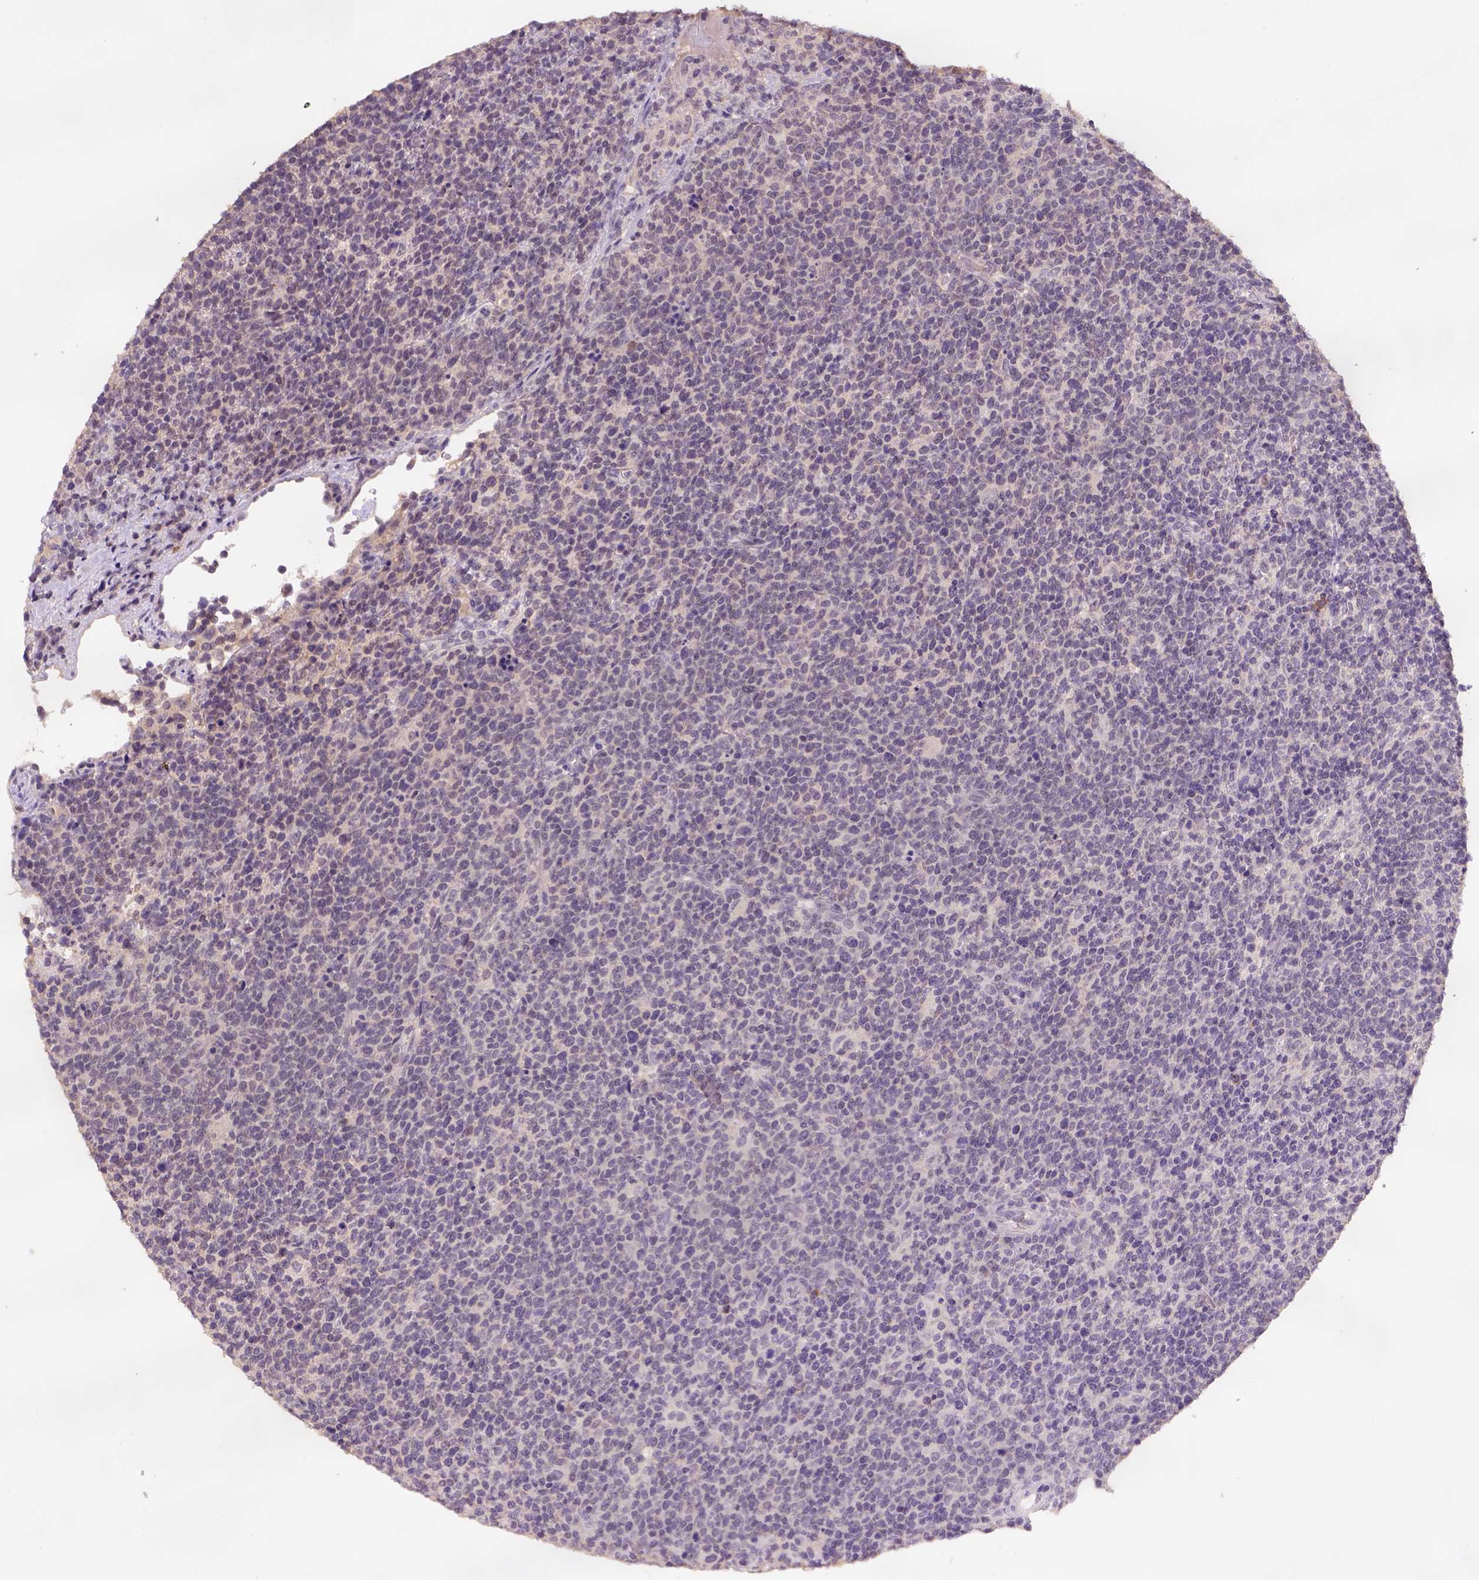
{"staining": {"intensity": "weak", "quantity": "25%-75%", "location": "cytoplasmic/membranous,nuclear"}, "tissue": "lymphoma", "cell_type": "Tumor cells", "image_type": "cancer", "snomed": [{"axis": "morphology", "description": "Malignant lymphoma, non-Hodgkin's type, High grade"}, {"axis": "topography", "description": "Lymph node"}], "caption": "Malignant lymphoma, non-Hodgkin's type (high-grade) was stained to show a protein in brown. There is low levels of weak cytoplasmic/membranous and nuclear expression in approximately 25%-75% of tumor cells.", "gene": "SCML4", "patient": {"sex": "male", "age": 61}}